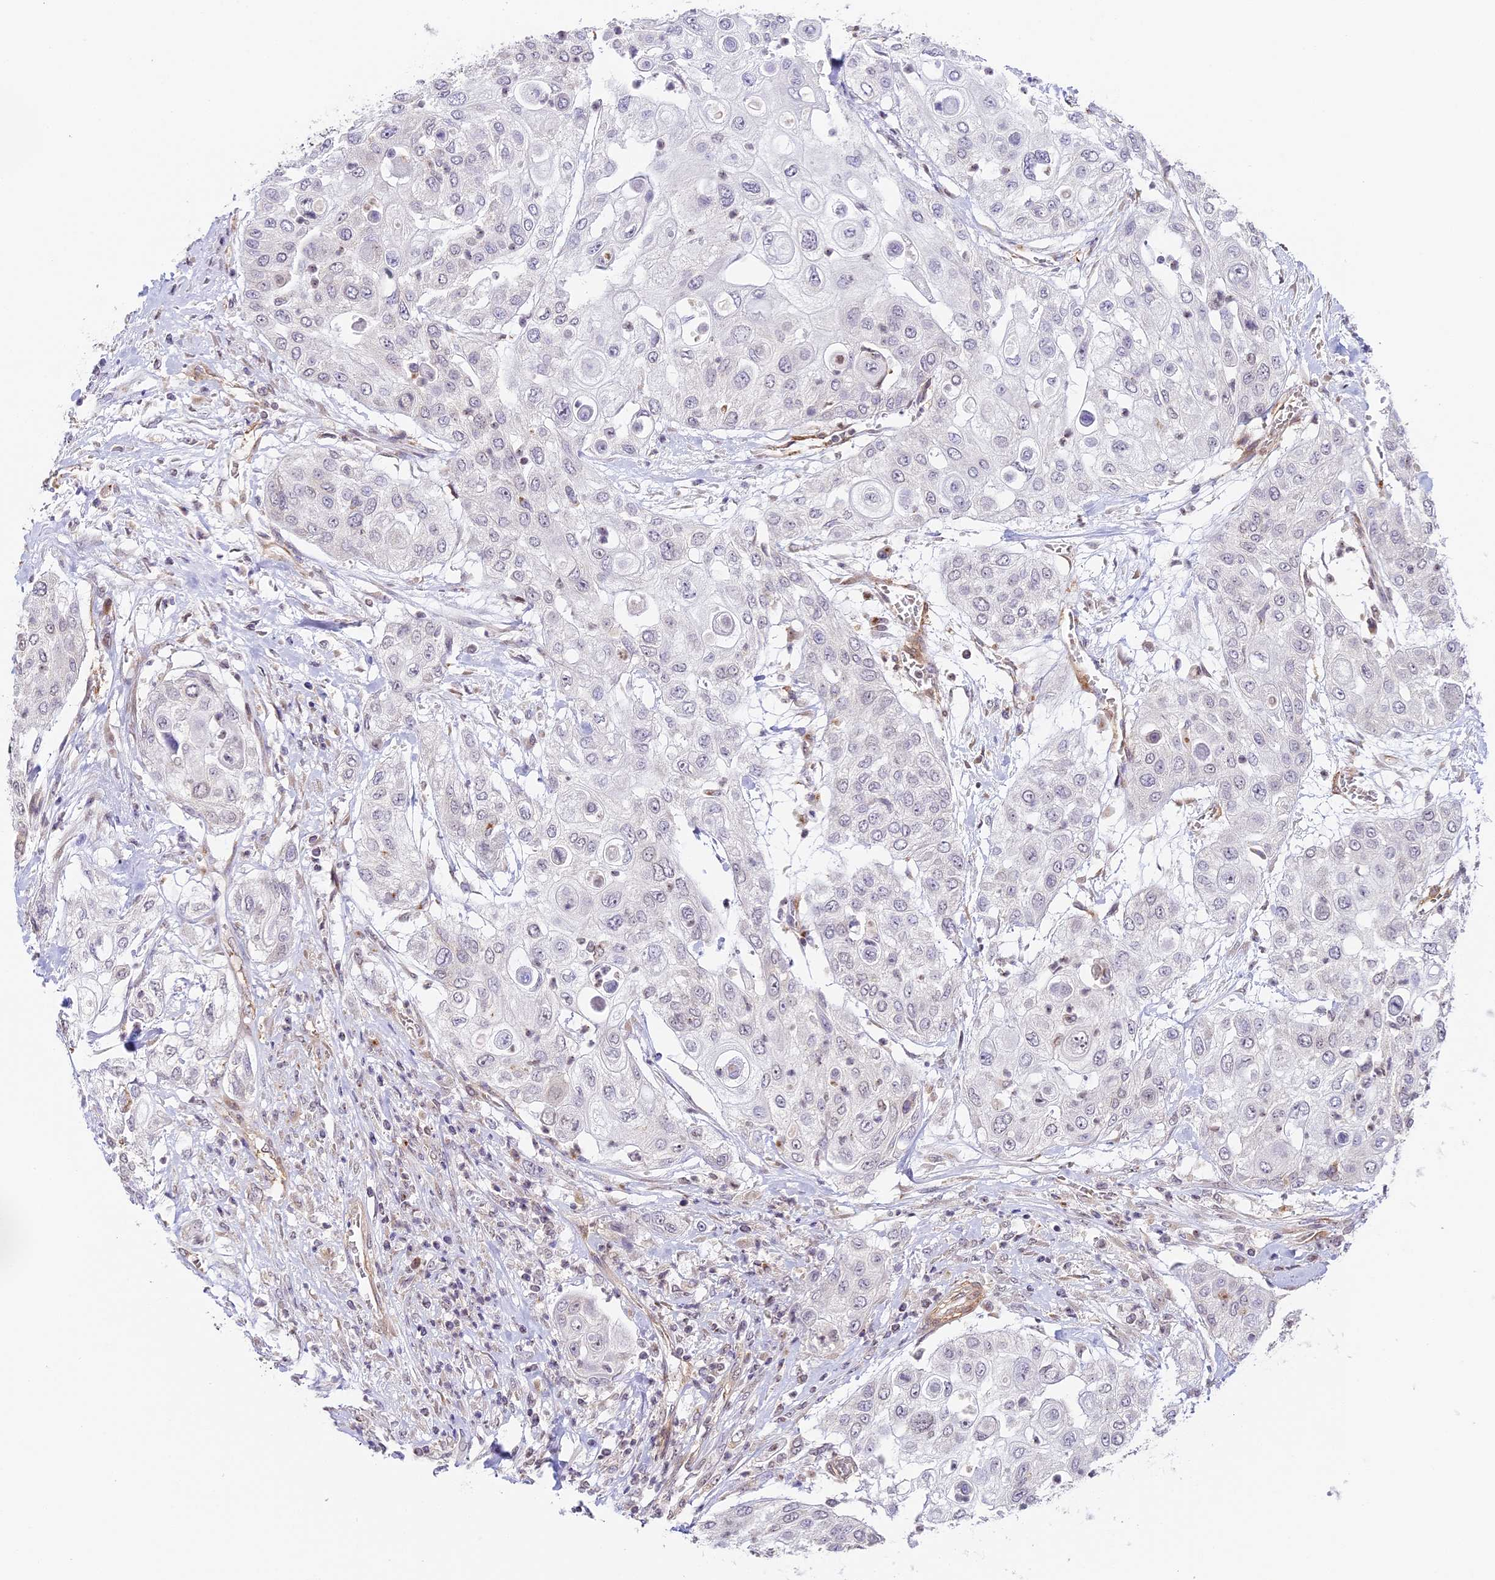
{"staining": {"intensity": "negative", "quantity": "none", "location": "none"}, "tissue": "urothelial cancer", "cell_type": "Tumor cells", "image_type": "cancer", "snomed": [{"axis": "morphology", "description": "Urothelial carcinoma, High grade"}, {"axis": "topography", "description": "Urinary bladder"}], "caption": "Immunohistochemical staining of human high-grade urothelial carcinoma reveals no significant positivity in tumor cells. Brightfield microscopy of immunohistochemistry stained with DAB (brown) and hematoxylin (blue), captured at high magnification.", "gene": "HEATR5B", "patient": {"sex": "female", "age": 79}}